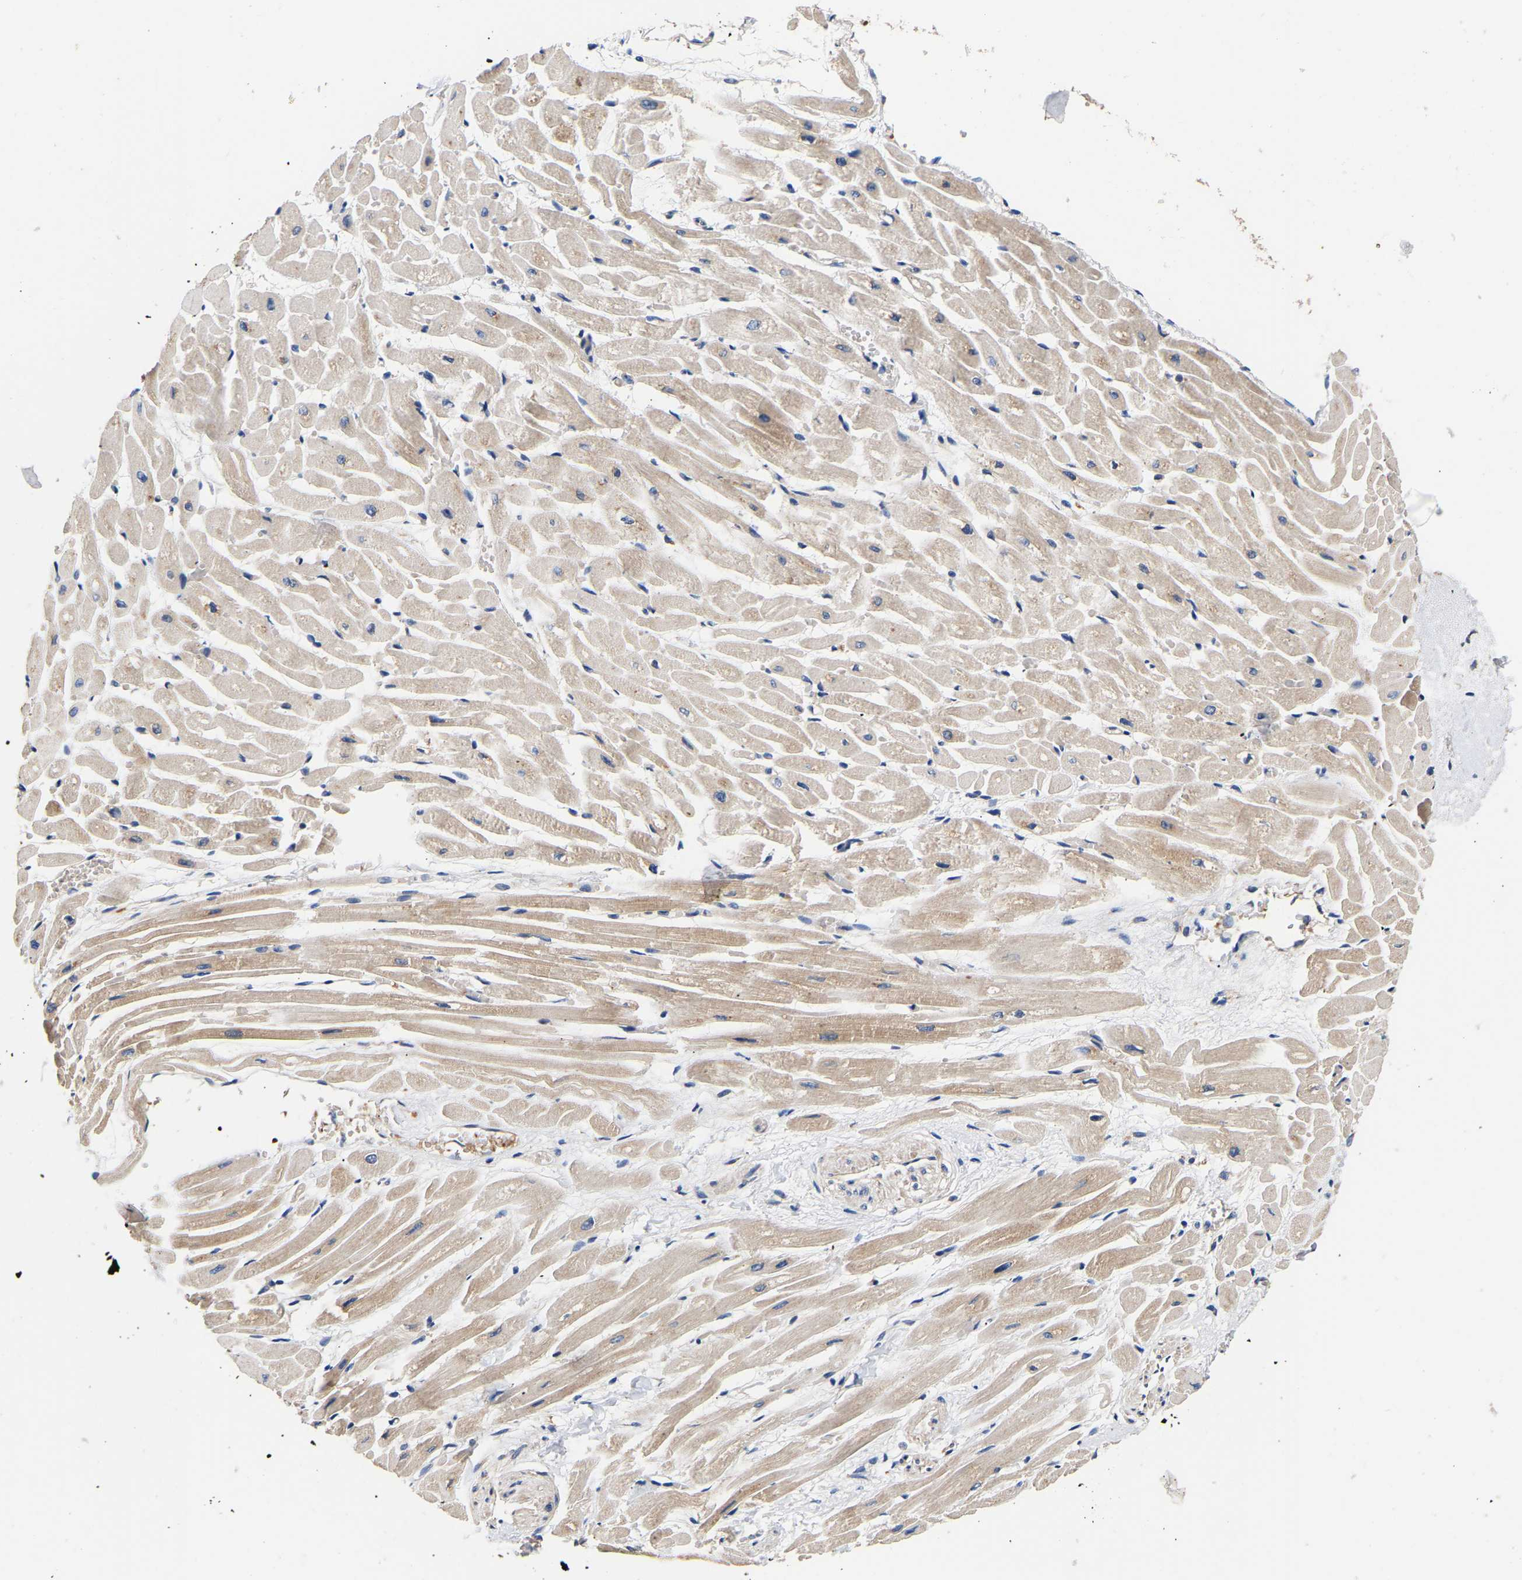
{"staining": {"intensity": "moderate", "quantity": ">75%", "location": "cytoplasmic/membranous"}, "tissue": "heart muscle", "cell_type": "Cardiomyocytes", "image_type": "normal", "snomed": [{"axis": "morphology", "description": "Normal tissue, NOS"}, {"axis": "topography", "description": "Heart"}], "caption": "The photomicrograph displays staining of unremarkable heart muscle, revealing moderate cytoplasmic/membranous protein positivity (brown color) within cardiomyocytes. (Brightfield microscopy of DAB IHC at high magnification).", "gene": "LRBA", "patient": {"sex": "male", "age": 45}}